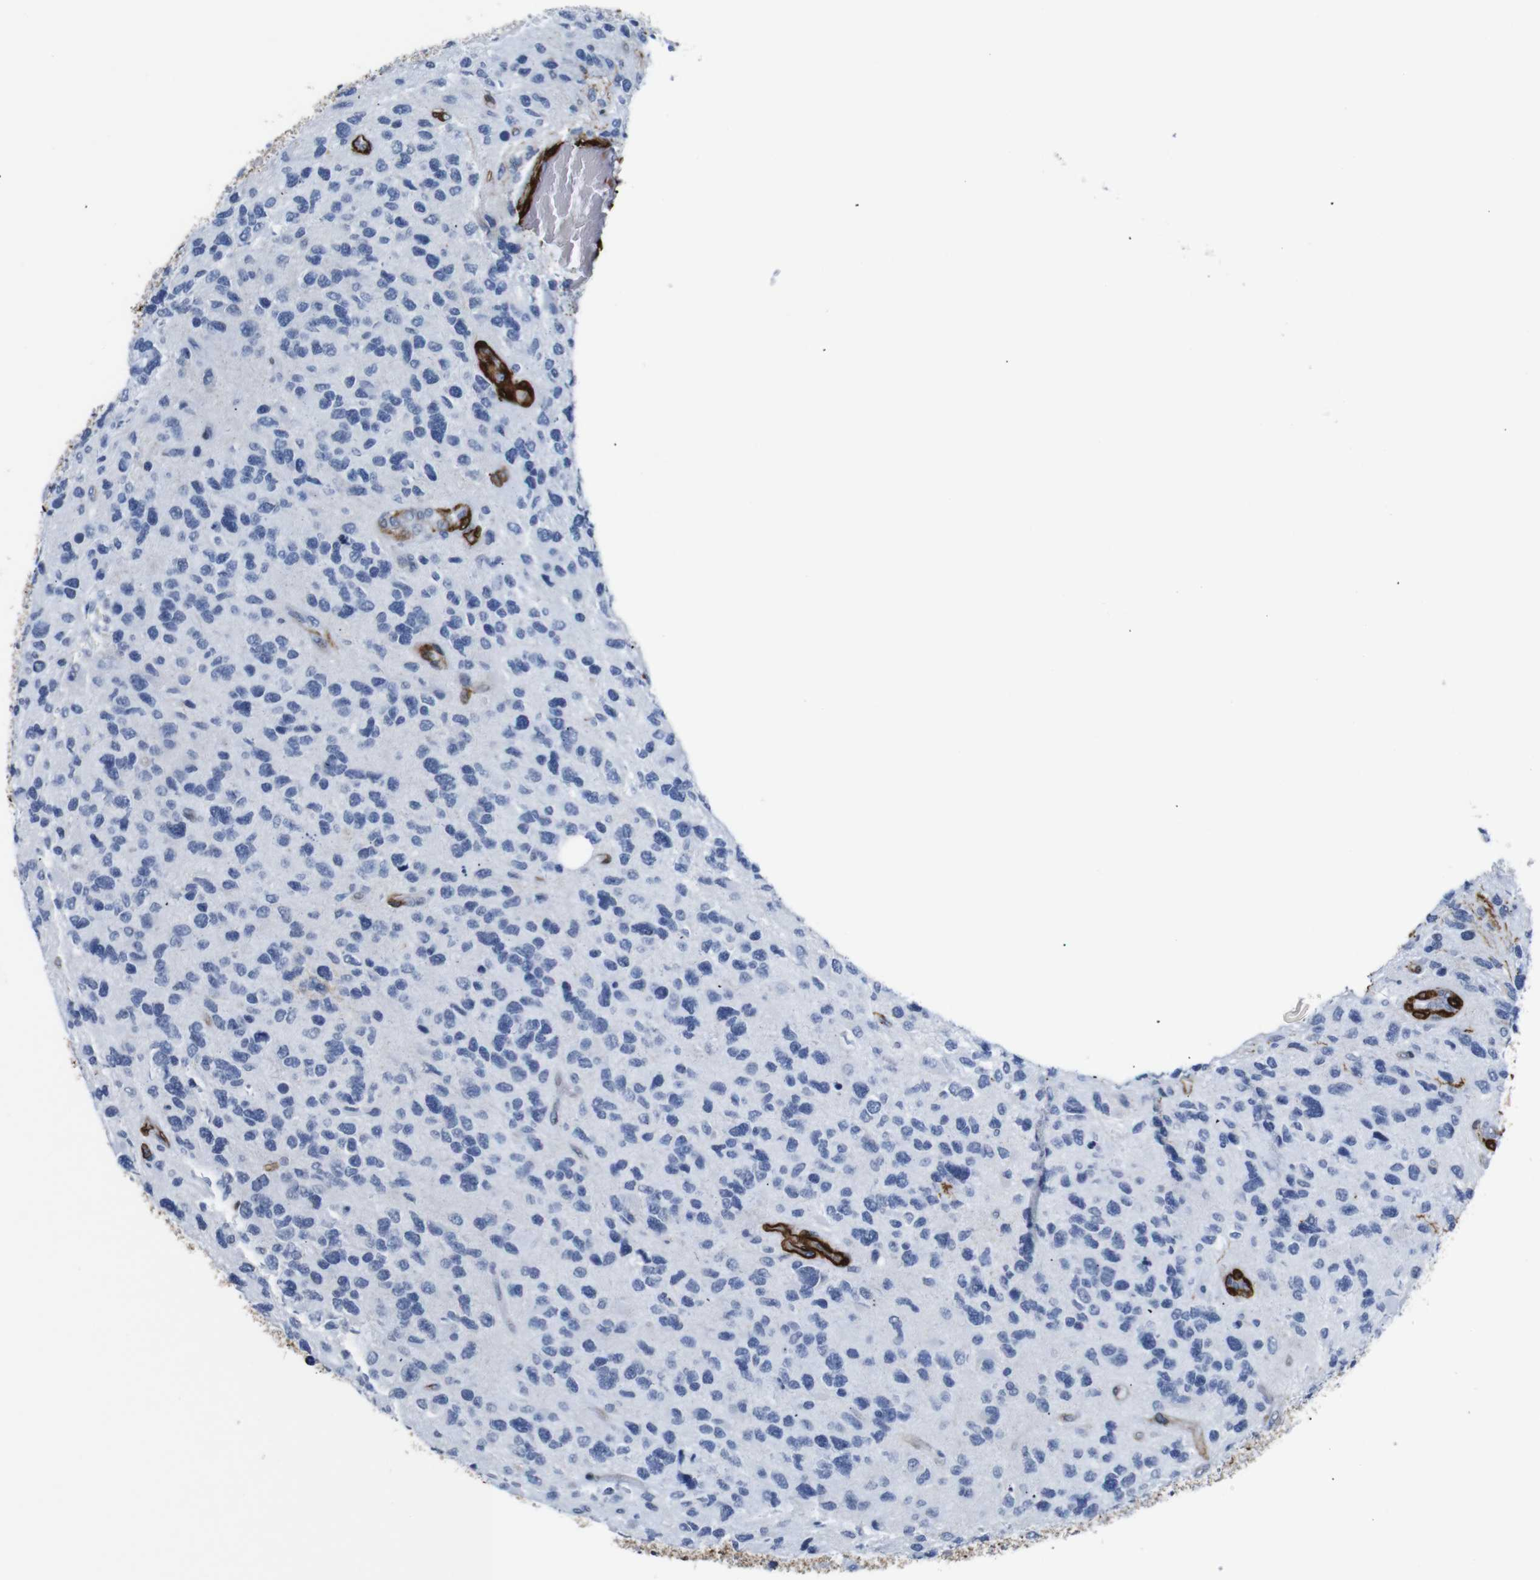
{"staining": {"intensity": "negative", "quantity": "none", "location": "none"}, "tissue": "glioma", "cell_type": "Tumor cells", "image_type": "cancer", "snomed": [{"axis": "morphology", "description": "Glioma, malignant, High grade"}, {"axis": "topography", "description": "Brain"}], "caption": "Human malignant glioma (high-grade) stained for a protein using immunohistochemistry displays no staining in tumor cells.", "gene": "ACTA2", "patient": {"sex": "female", "age": 58}}